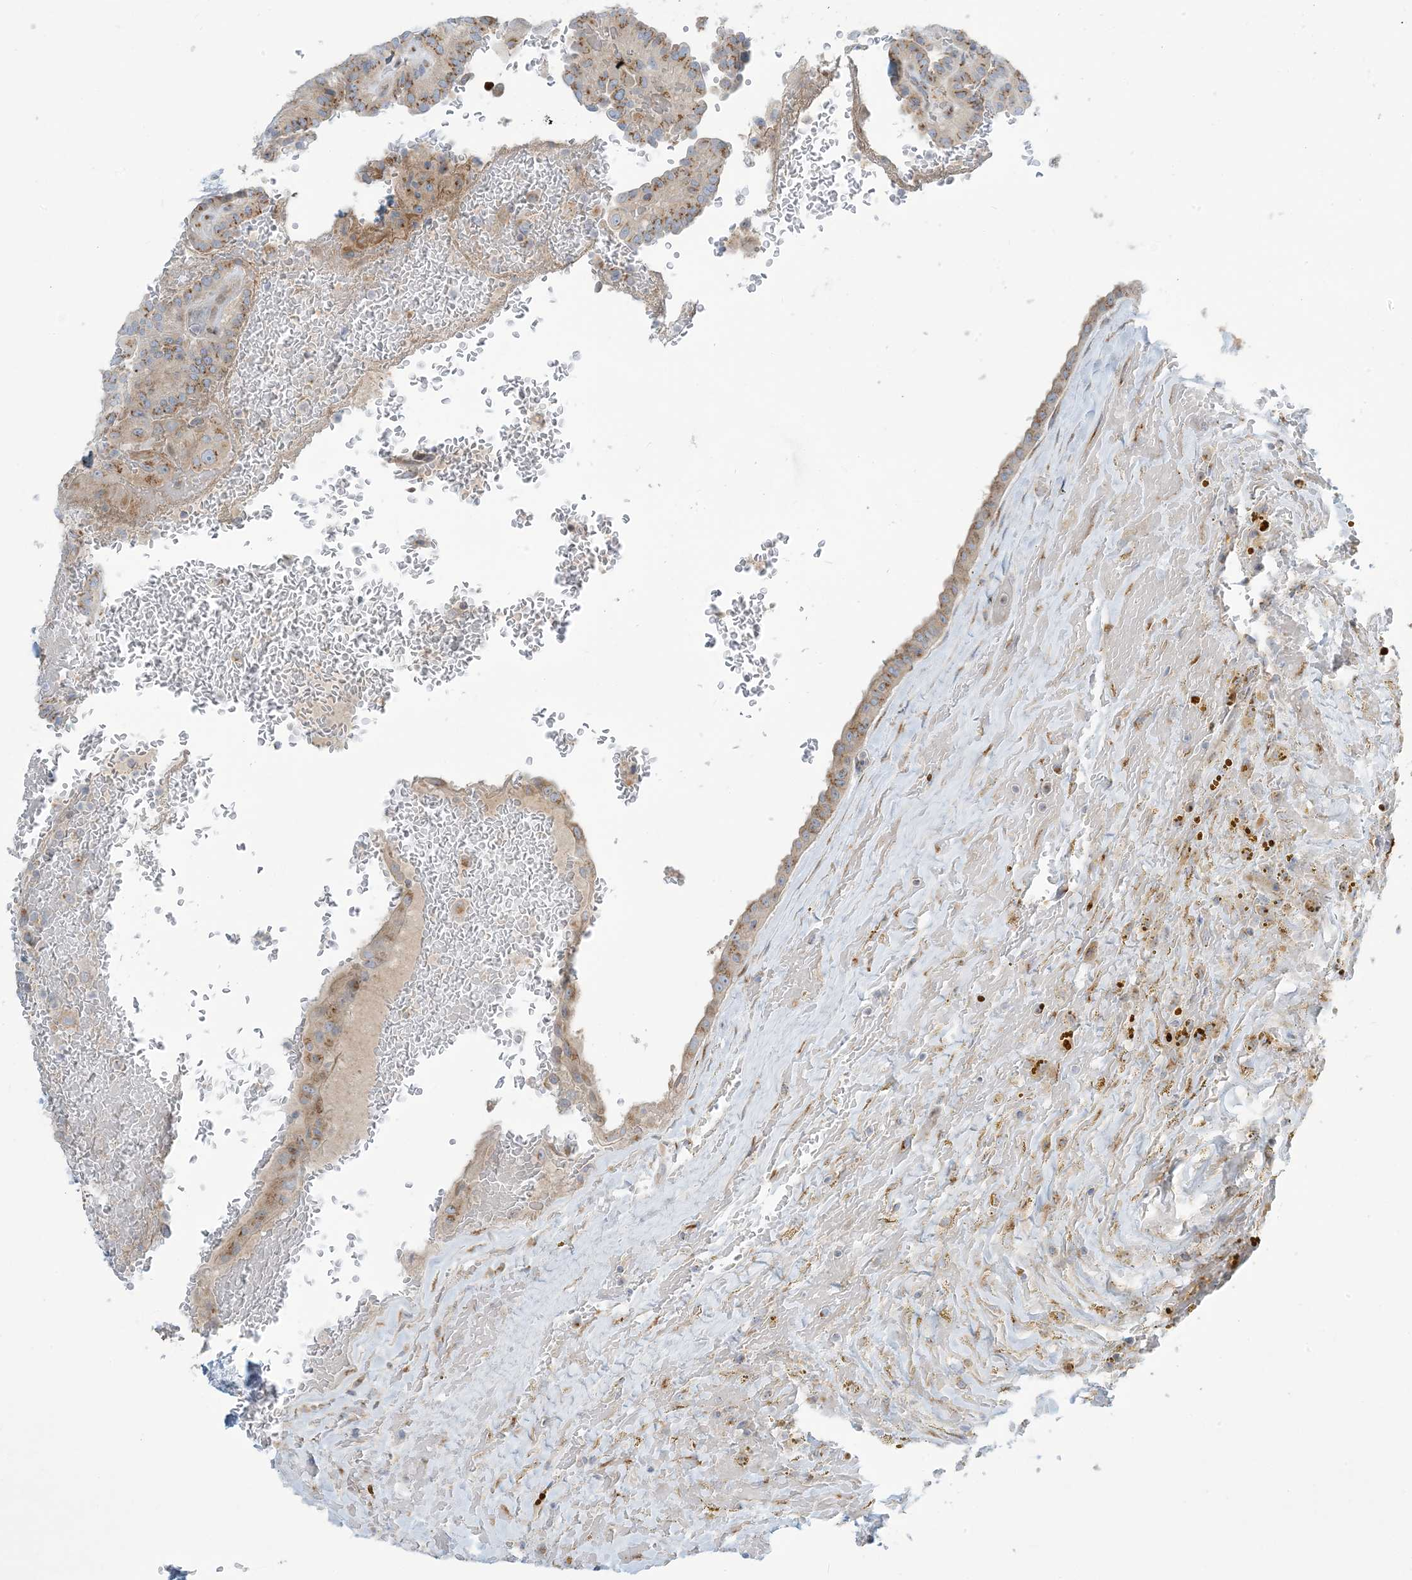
{"staining": {"intensity": "moderate", "quantity": ">75%", "location": "cytoplasmic/membranous"}, "tissue": "thyroid cancer", "cell_type": "Tumor cells", "image_type": "cancer", "snomed": [{"axis": "morphology", "description": "Papillary adenocarcinoma, NOS"}, {"axis": "topography", "description": "Thyroid gland"}], "caption": "About >75% of tumor cells in human thyroid papillary adenocarcinoma demonstrate moderate cytoplasmic/membranous protein expression as visualized by brown immunohistochemical staining.", "gene": "AFTPH", "patient": {"sex": "male", "age": 77}}